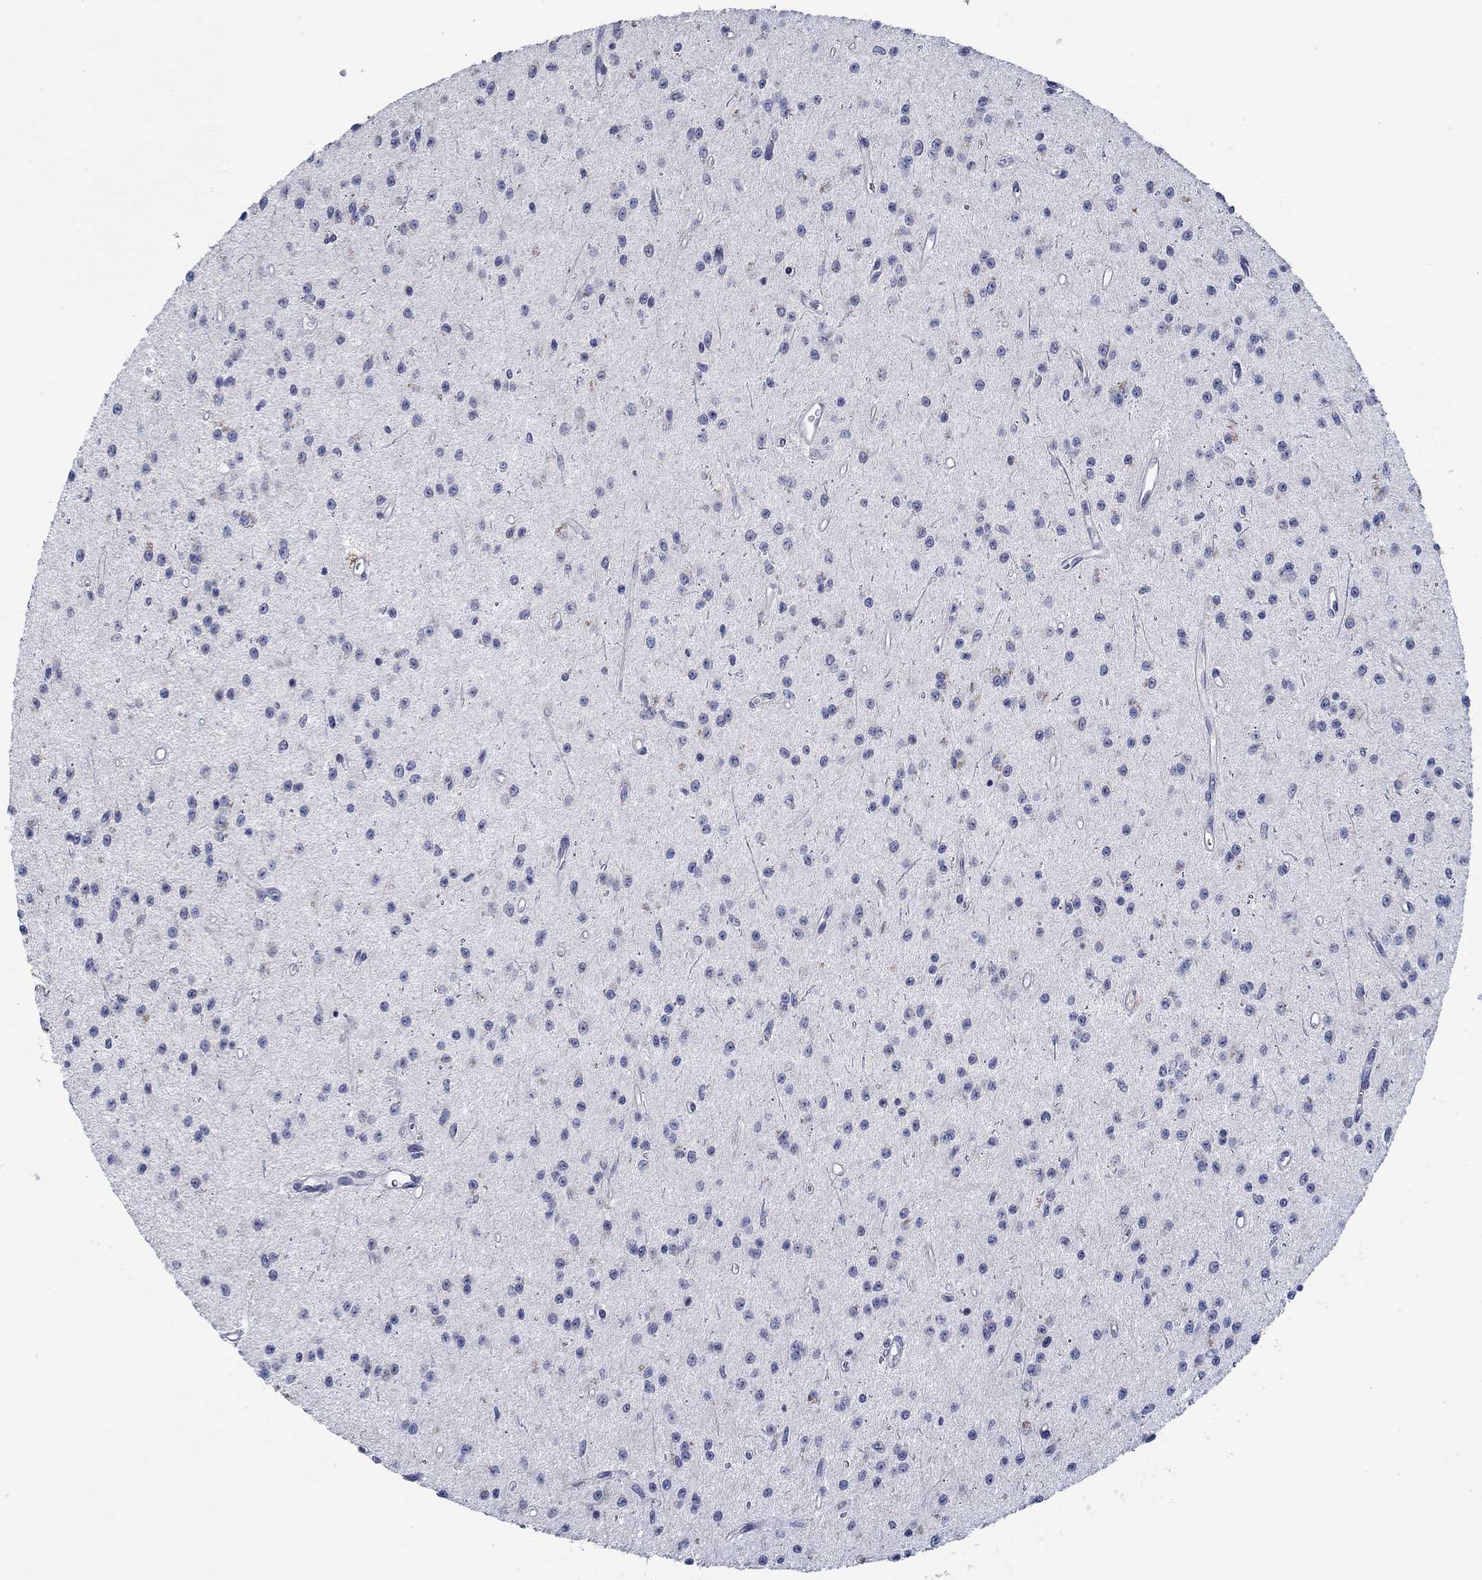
{"staining": {"intensity": "negative", "quantity": "none", "location": "none"}, "tissue": "glioma", "cell_type": "Tumor cells", "image_type": "cancer", "snomed": [{"axis": "morphology", "description": "Glioma, malignant, Low grade"}, {"axis": "topography", "description": "Brain"}], "caption": "IHC photomicrograph of malignant glioma (low-grade) stained for a protein (brown), which exhibits no expression in tumor cells.", "gene": "GJA5", "patient": {"sex": "female", "age": 45}}